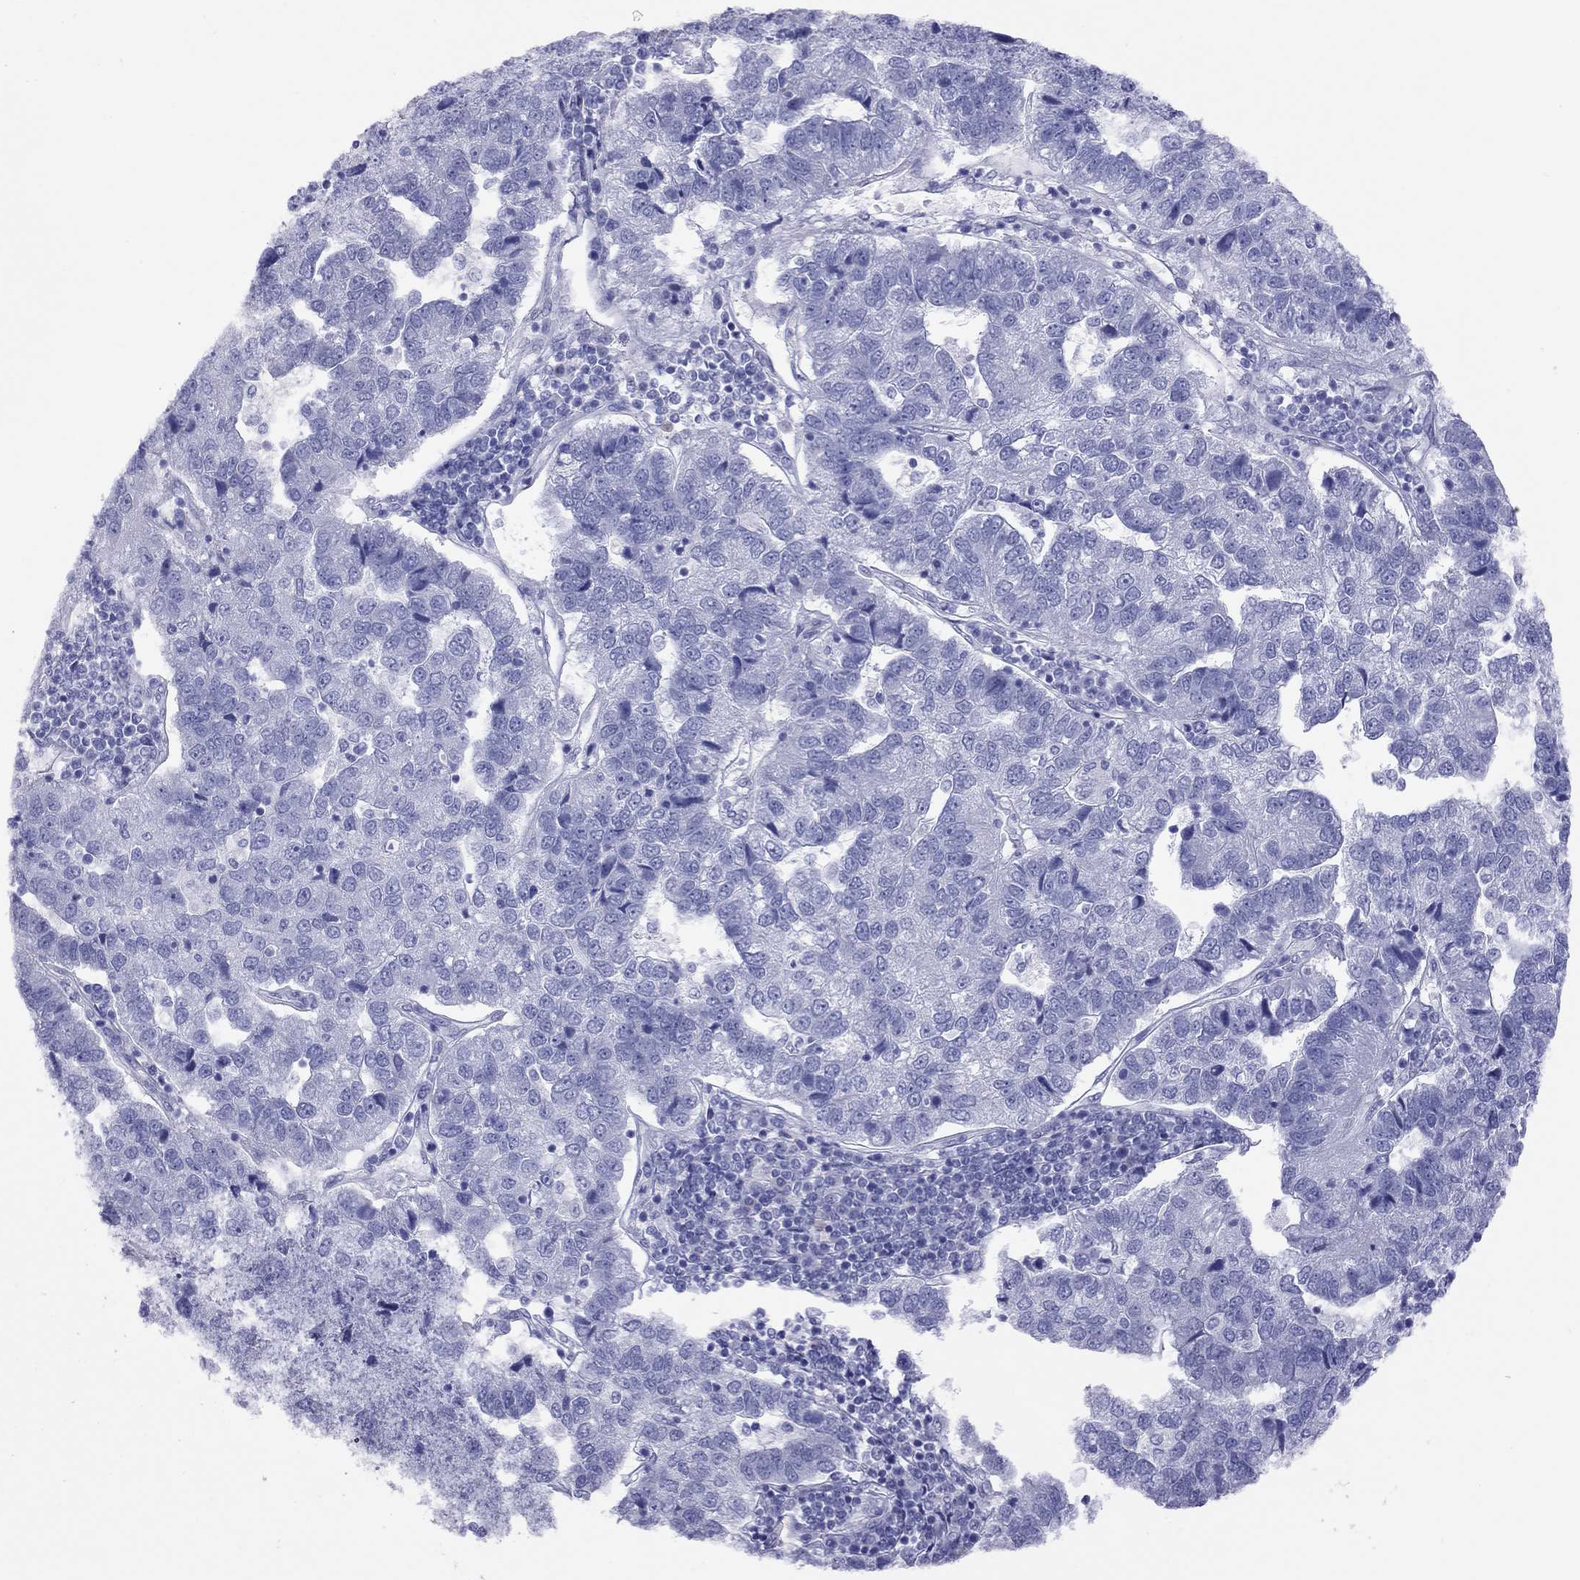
{"staining": {"intensity": "negative", "quantity": "none", "location": "none"}, "tissue": "pancreatic cancer", "cell_type": "Tumor cells", "image_type": "cancer", "snomed": [{"axis": "morphology", "description": "Adenocarcinoma, NOS"}, {"axis": "topography", "description": "Pancreas"}], "caption": "IHC photomicrograph of pancreatic cancer (adenocarcinoma) stained for a protein (brown), which demonstrates no staining in tumor cells. (Stains: DAB IHC with hematoxylin counter stain, Microscopy: brightfield microscopy at high magnification).", "gene": "STAG3", "patient": {"sex": "female", "age": 61}}